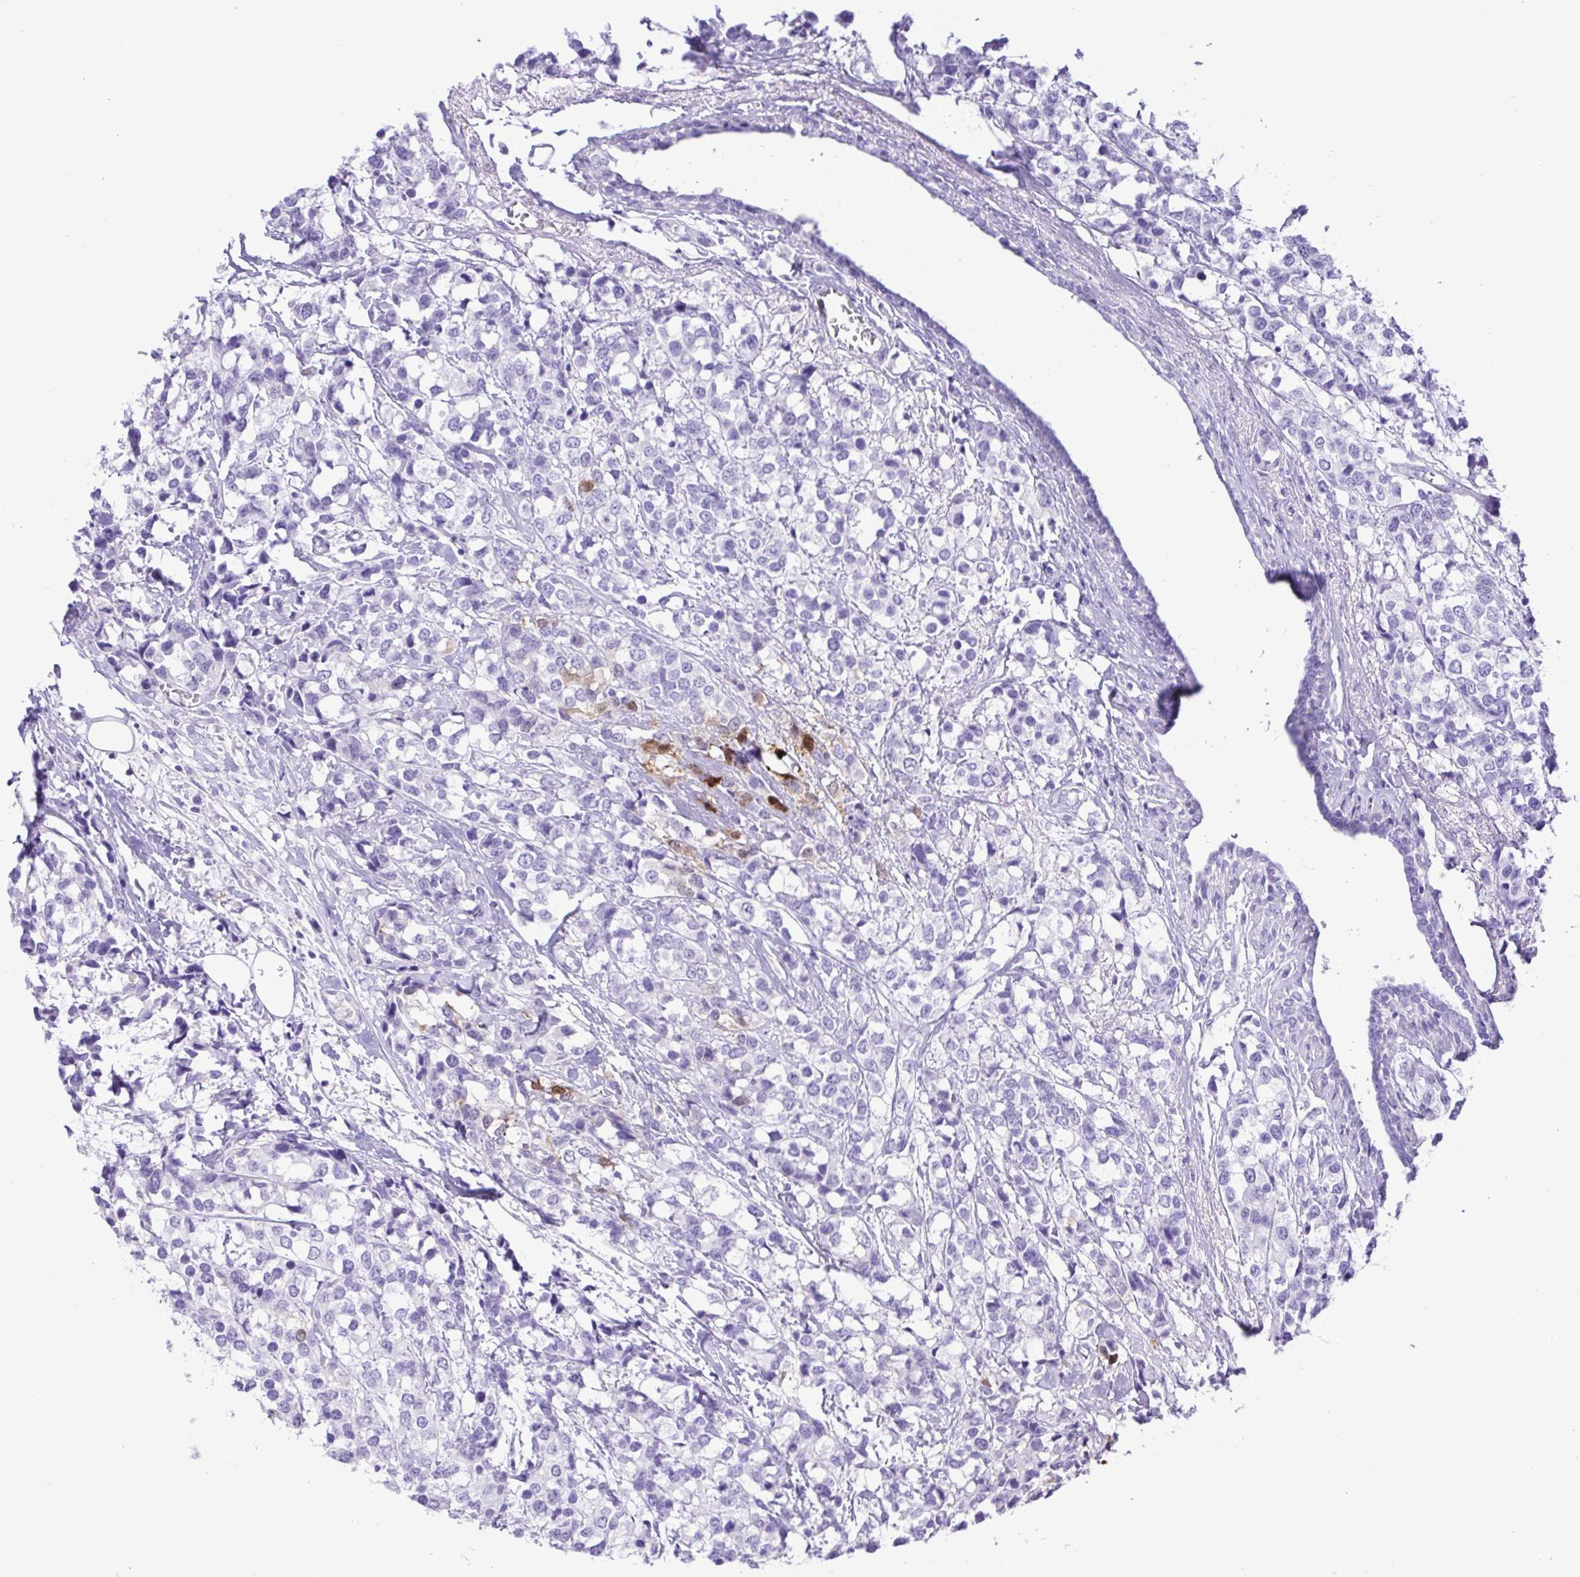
{"staining": {"intensity": "negative", "quantity": "none", "location": "none"}, "tissue": "breast cancer", "cell_type": "Tumor cells", "image_type": "cancer", "snomed": [{"axis": "morphology", "description": "Lobular carcinoma"}, {"axis": "topography", "description": "Breast"}], "caption": "DAB (3,3'-diaminobenzidine) immunohistochemical staining of breast lobular carcinoma demonstrates no significant staining in tumor cells.", "gene": "CASP14", "patient": {"sex": "female", "age": 59}}